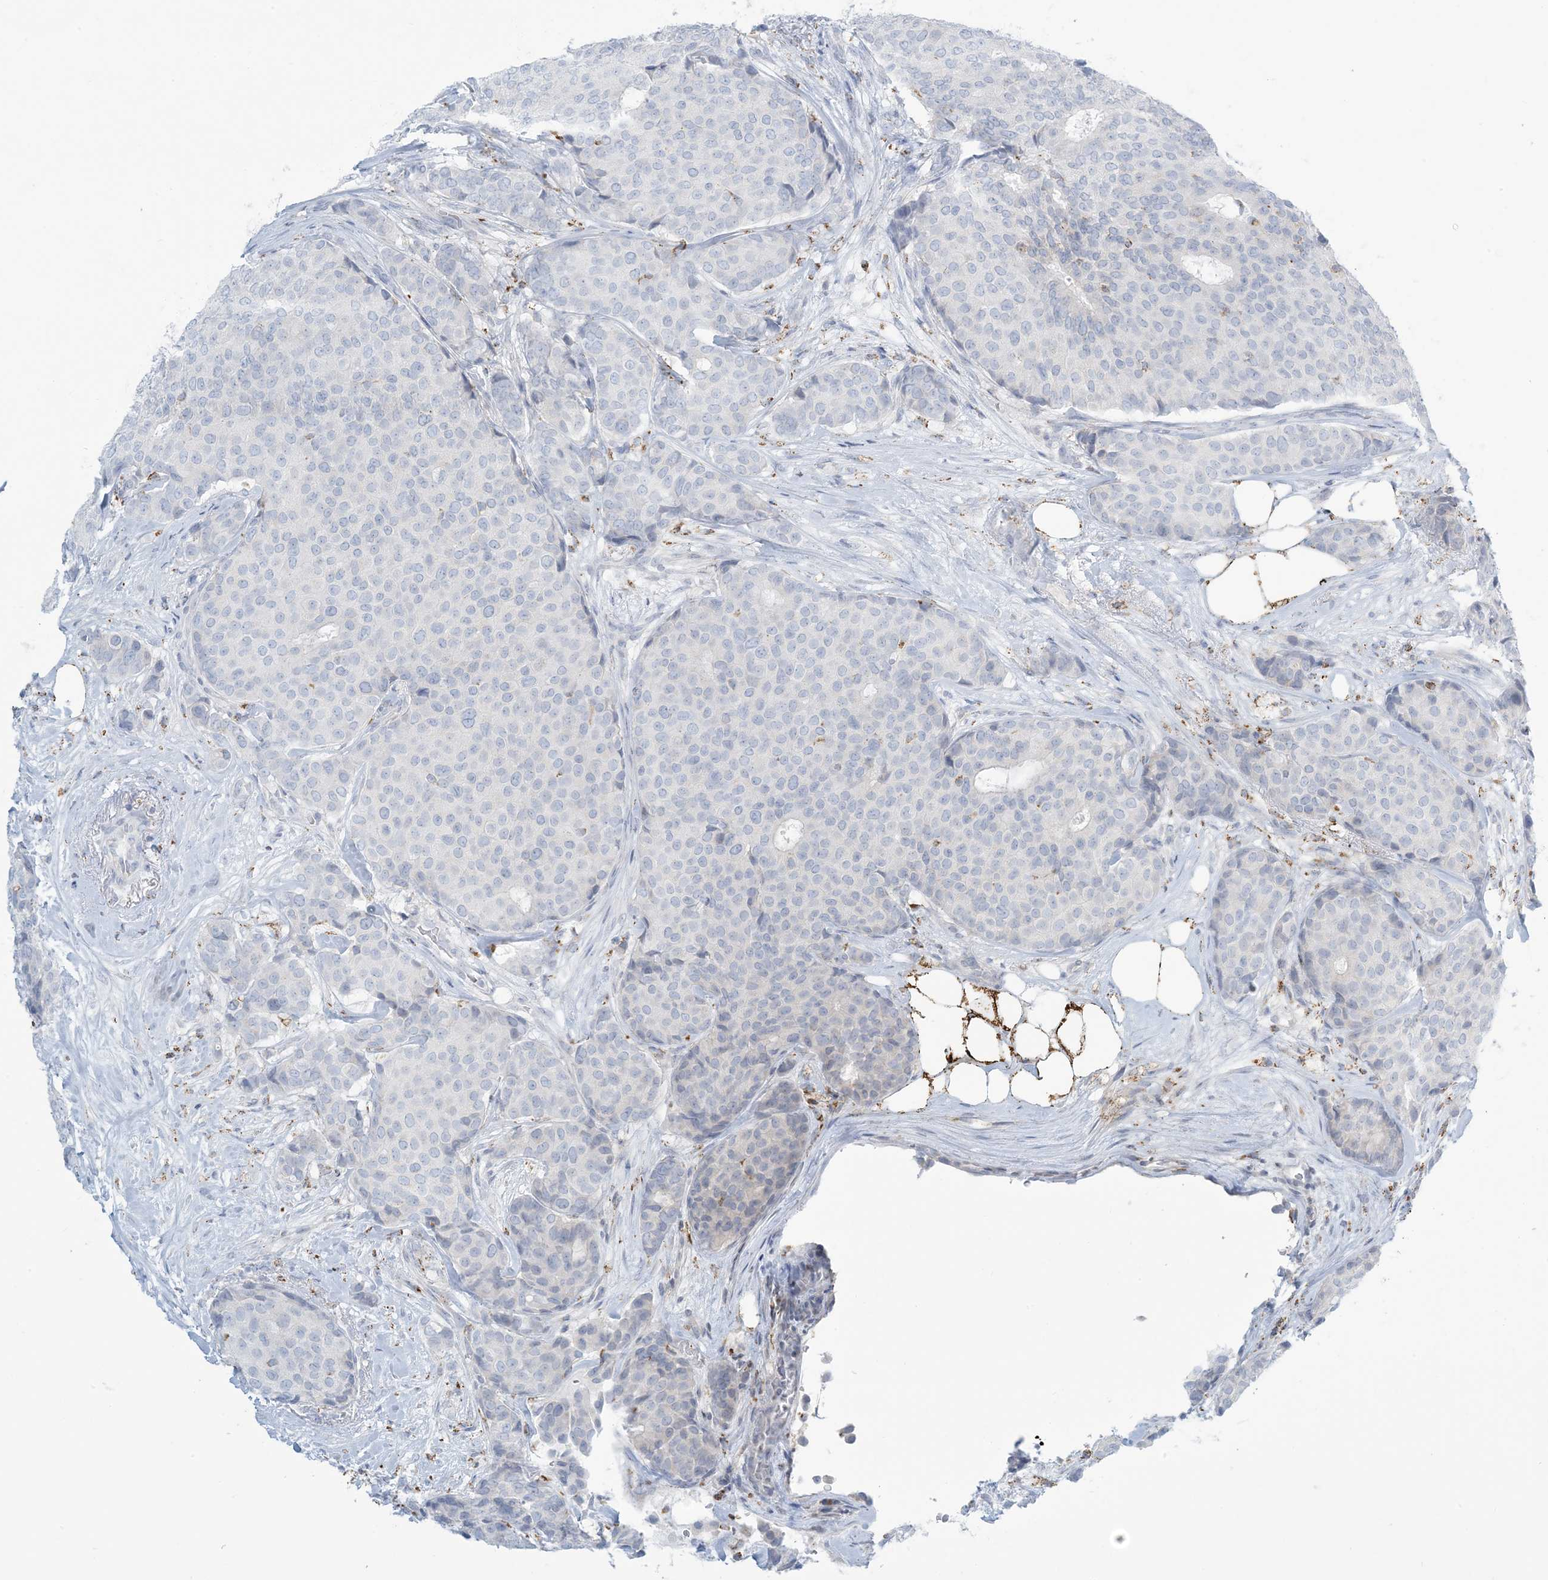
{"staining": {"intensity": "negative", "quantity": "none", "location": "none"}, "tissue": "breast cancer", "cell_type": "Tumor cells", "image_type": "cancer", "snomed": [{"axis": "morphology", "description": "Duct carcinoma"}, {"axis": "topography", "description": "Breast"}], "caption": "This is an immunohistochemistry image of breast cancer (intraductal carcinoma). There is no expression in tumor cells.", "gene": "ZDHHC4", "patient": {"sex": "female", "age": 75}}